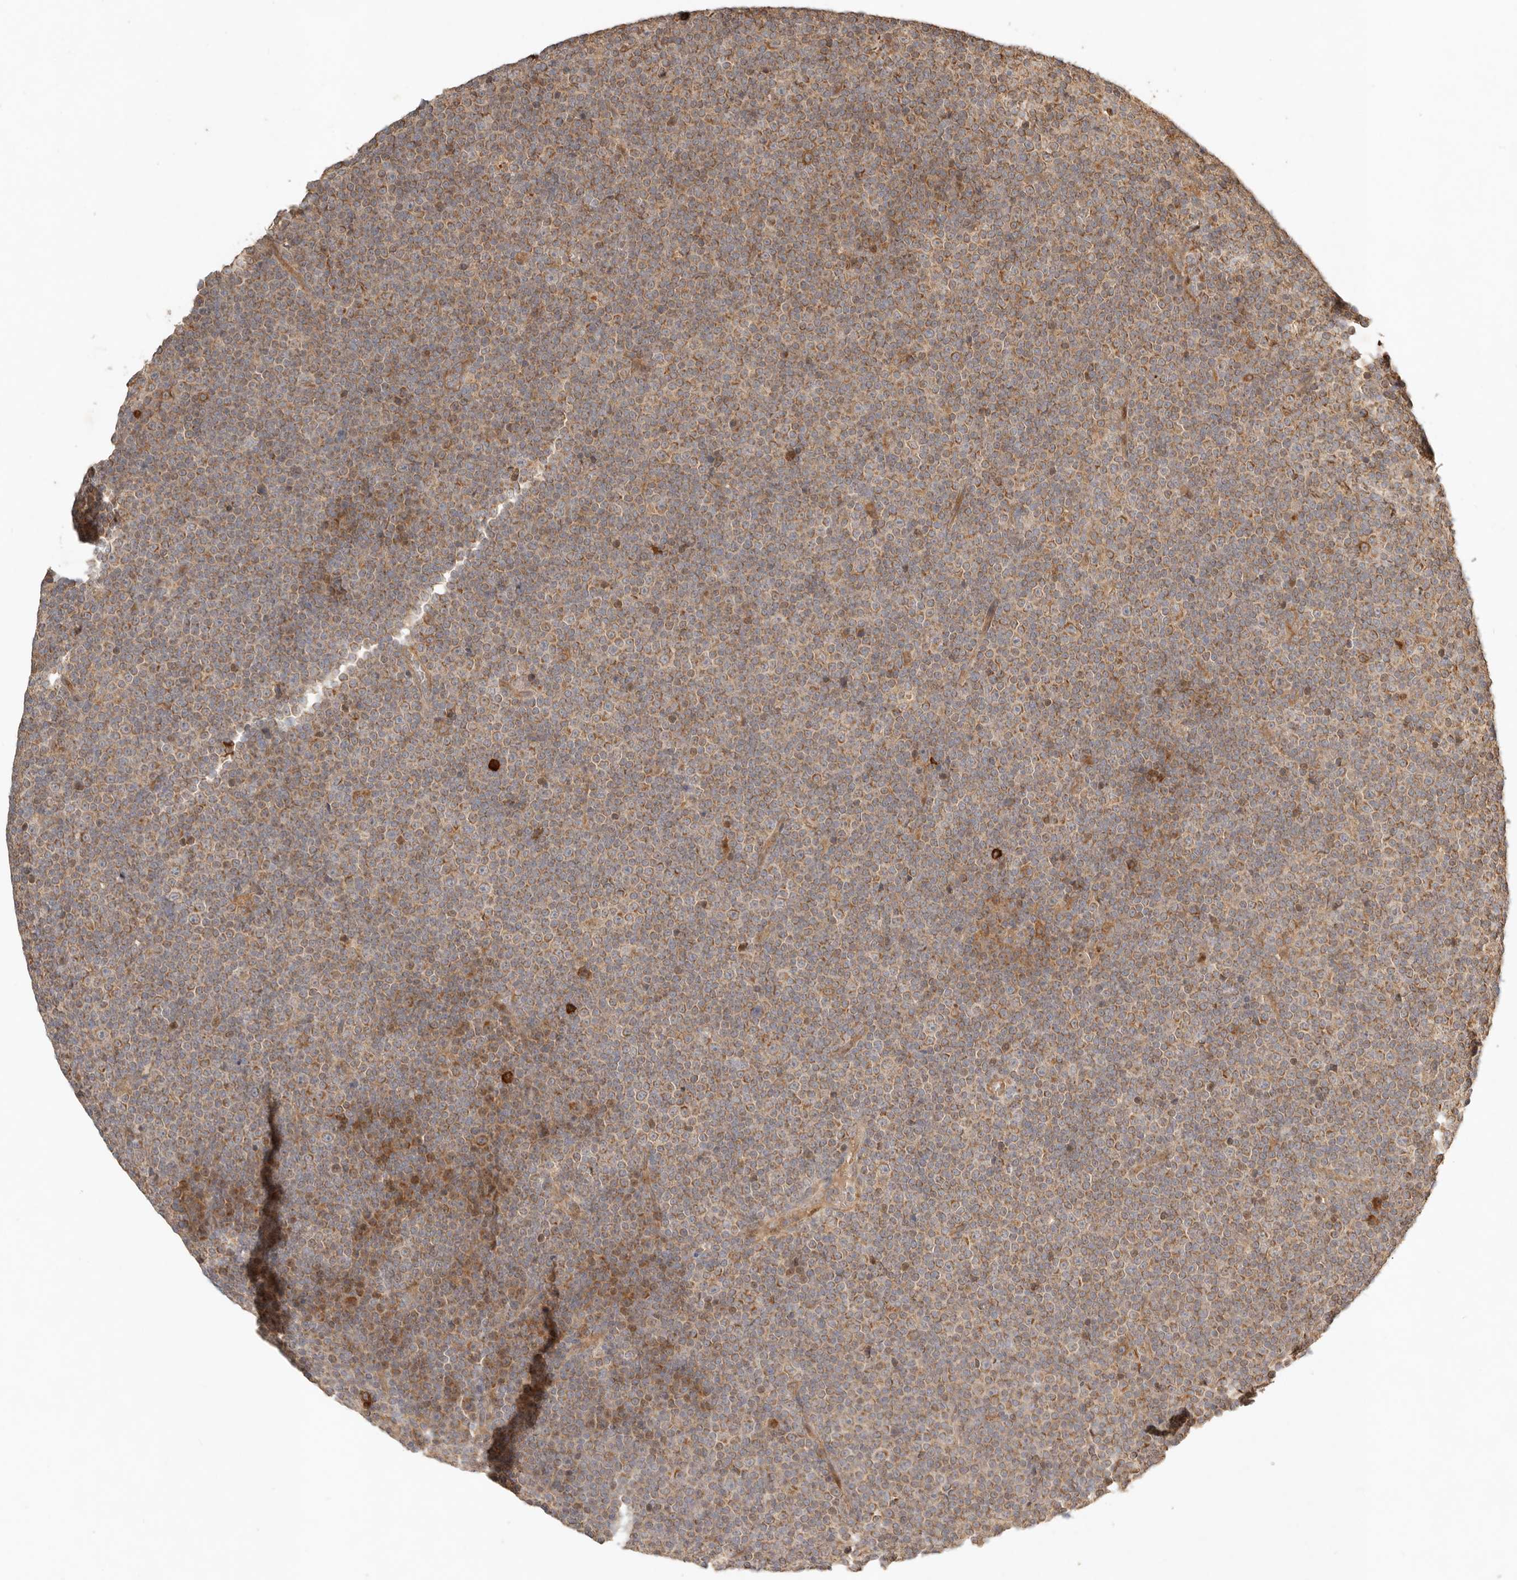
{"staining": {"intensity": "moderate", "quantity": ">75%", "location": "cytoplasmic/membranous"}, "tissue": "lymphoma", "cell_type": "Tumor cells", "image_type": "cancer", "snomed": [{"axis": "morphology", "description": "Malignant lymphoma, non-Hodgkin's type, Low grade"}, {"axis": "topography", "description": "Lymph node"}], "caption": "There is medium levels of moderate cytoplasmic/membranous positivity in tumor cells of lymphoma, as demonstrated by immunohistochemical staining (brown color).", "gene": "CLEC4C", "patient": {"sex": "female", "age": 67}}